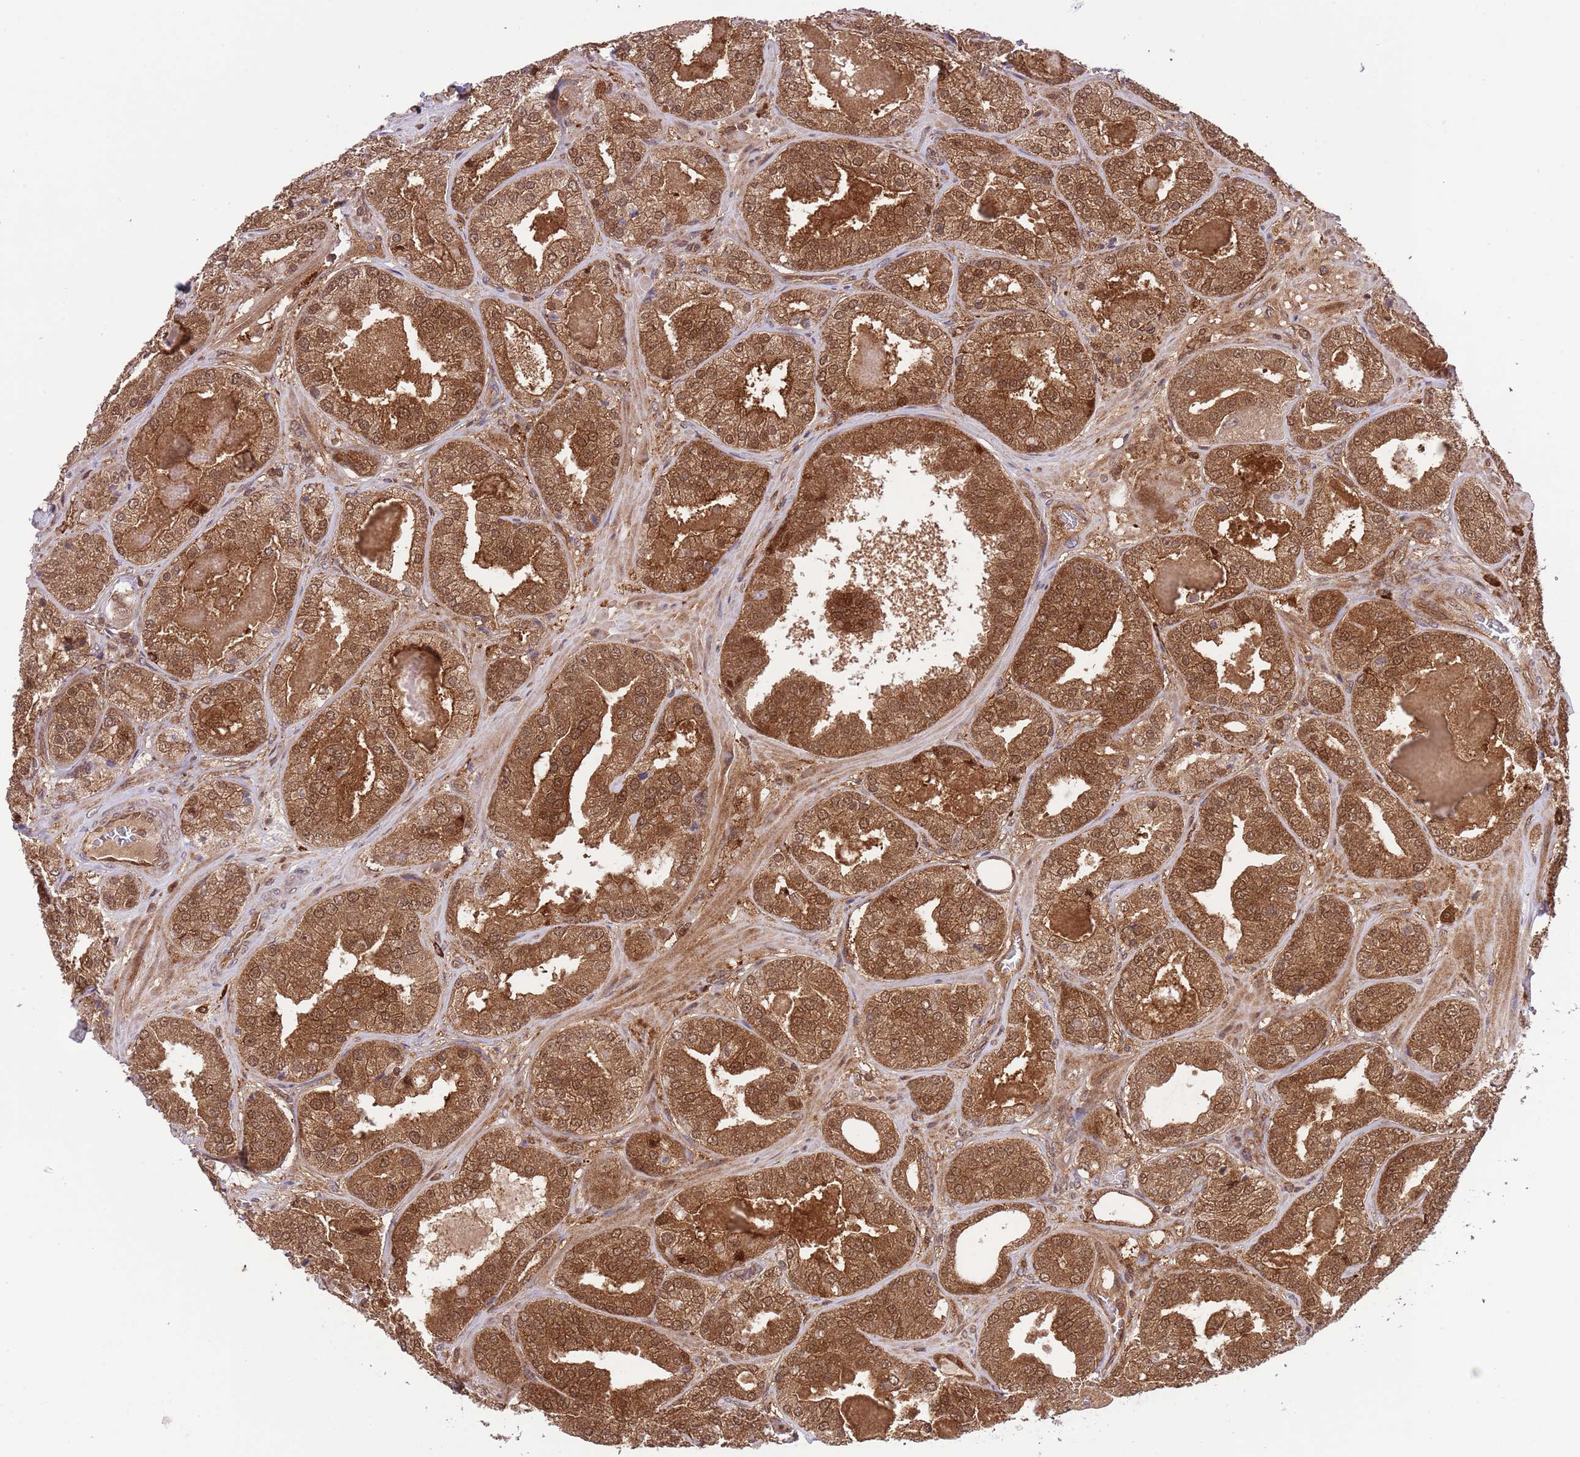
{"staining": {"intensity": "strong", "quantity": ">75%", "location": "cytoplasmic/membranous,nuclear"}, "tissue": "prostate cancer", "cell_type": "Tumor cells", "image_type": "cancer", "snomed": [{"axis": "morphology", "description": "Adenocarcinoma, High grade"}, {"axis": "topography", "description": "Prostate"}], "caption": "Strong cytoplasmic/membranous and nuclear protein positivity is appreciated in approximately >75% of tumor cells in prostate adenocarcinoma (high-grade). The staining is performed using DAB brown chromogen to label protein expression. The nuclei are counter-stained blue using hematoxylin.", "gene": "HDHD2", "patient": {"sex": "male", "age": 63}}